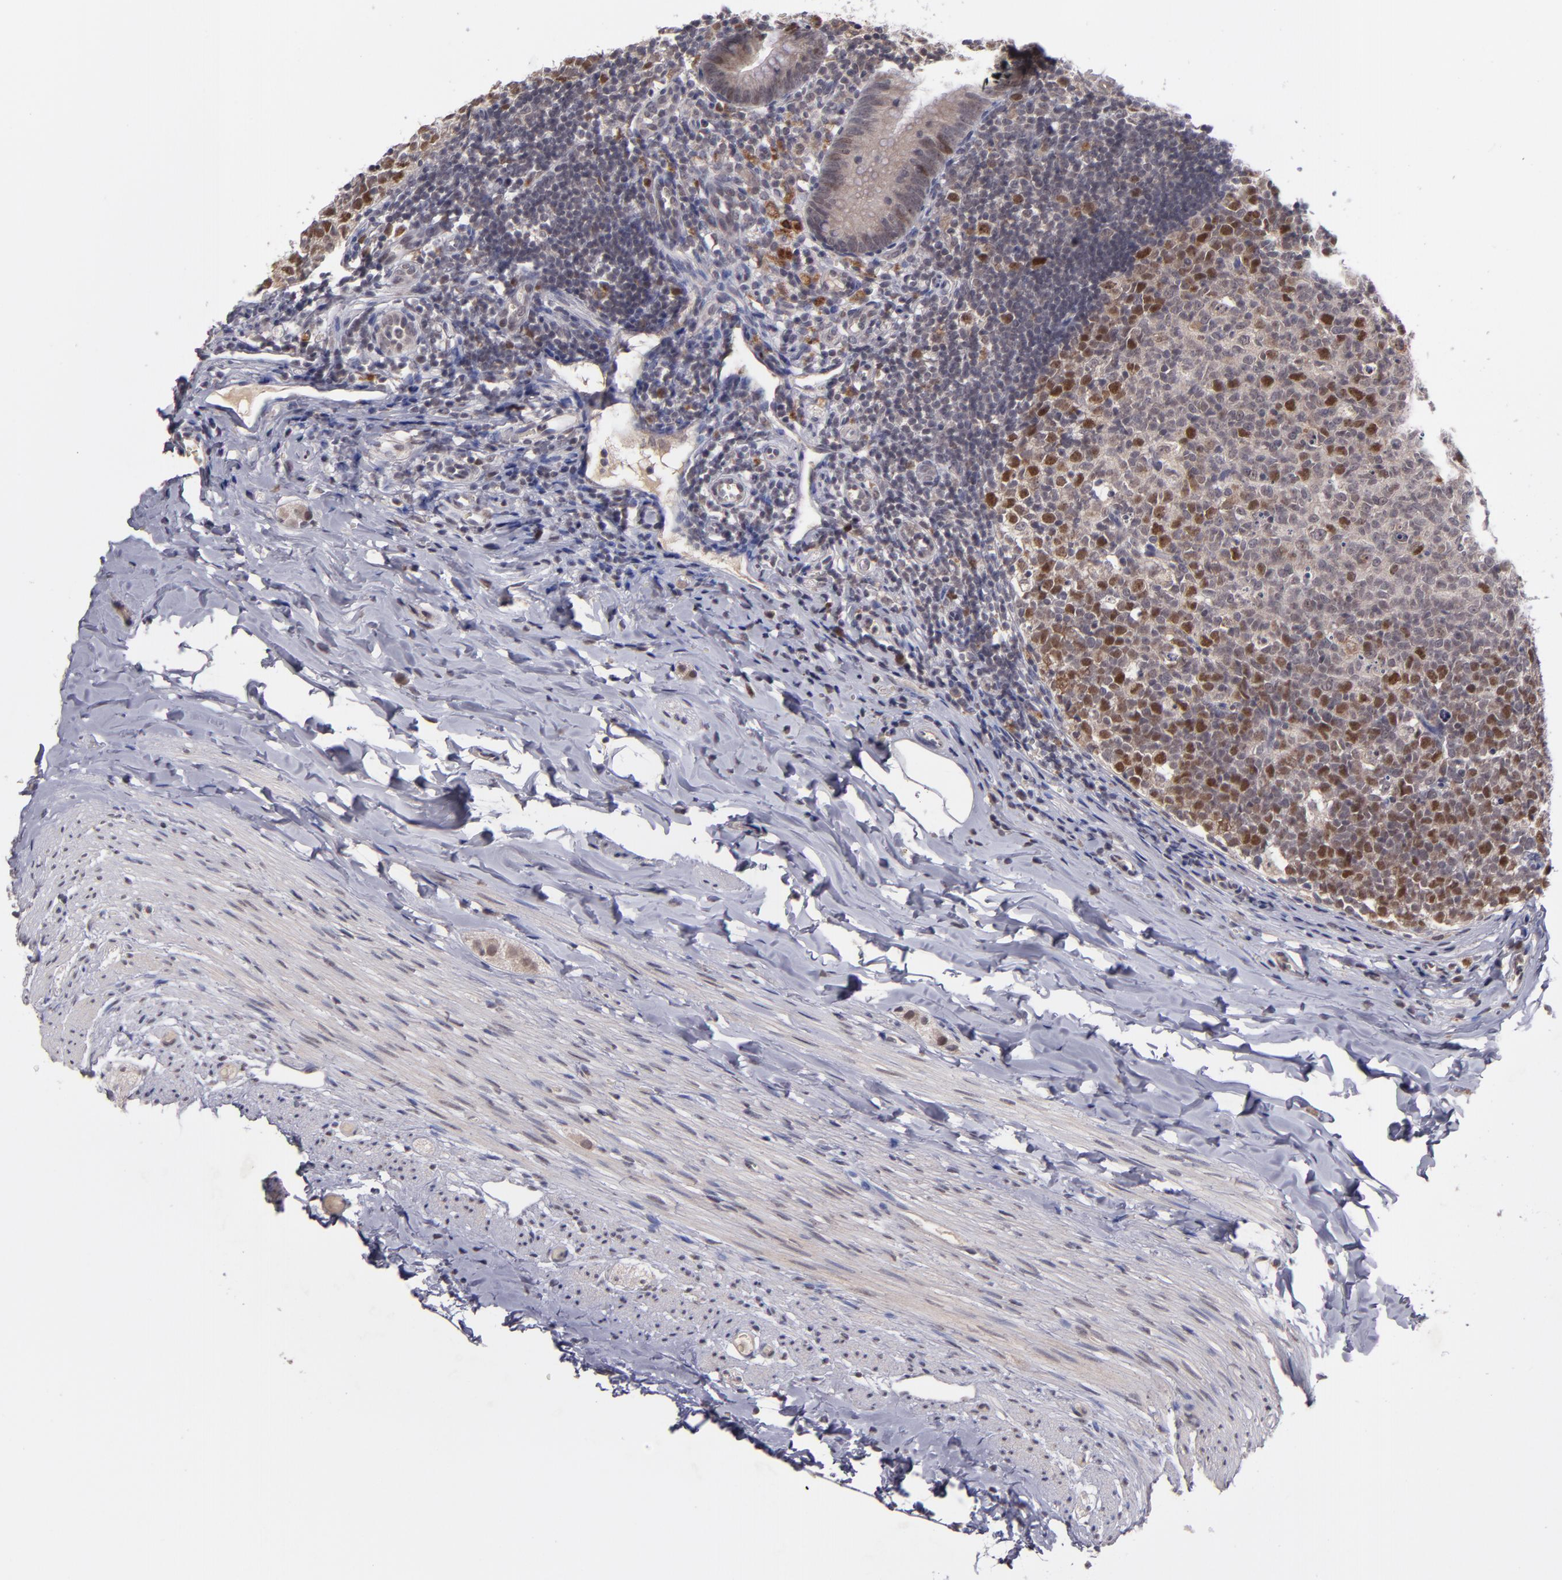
{"staining": {"intensity": "moderate", "quantity": "<25%", "location": "nuclear"}, "tissue": "appendix", "cell_type": "Glandular cells", "image_type": "normal", "snomed": [{"axis": "morphology", "description": "Normal tissue, NOS"}, {"axis": "topography", "description": "Appendix"}], "caption": "Glandular cells display low levels of moderate nuclear expression in approximately <25% of cells in unremarkable appendix. (Stains: DAB in brown, nuclei in blue, Microscopy: brightfield microscopy at high magnification).", "gene": "CDC7", "patient": {"sex": "female", "age": 9}}